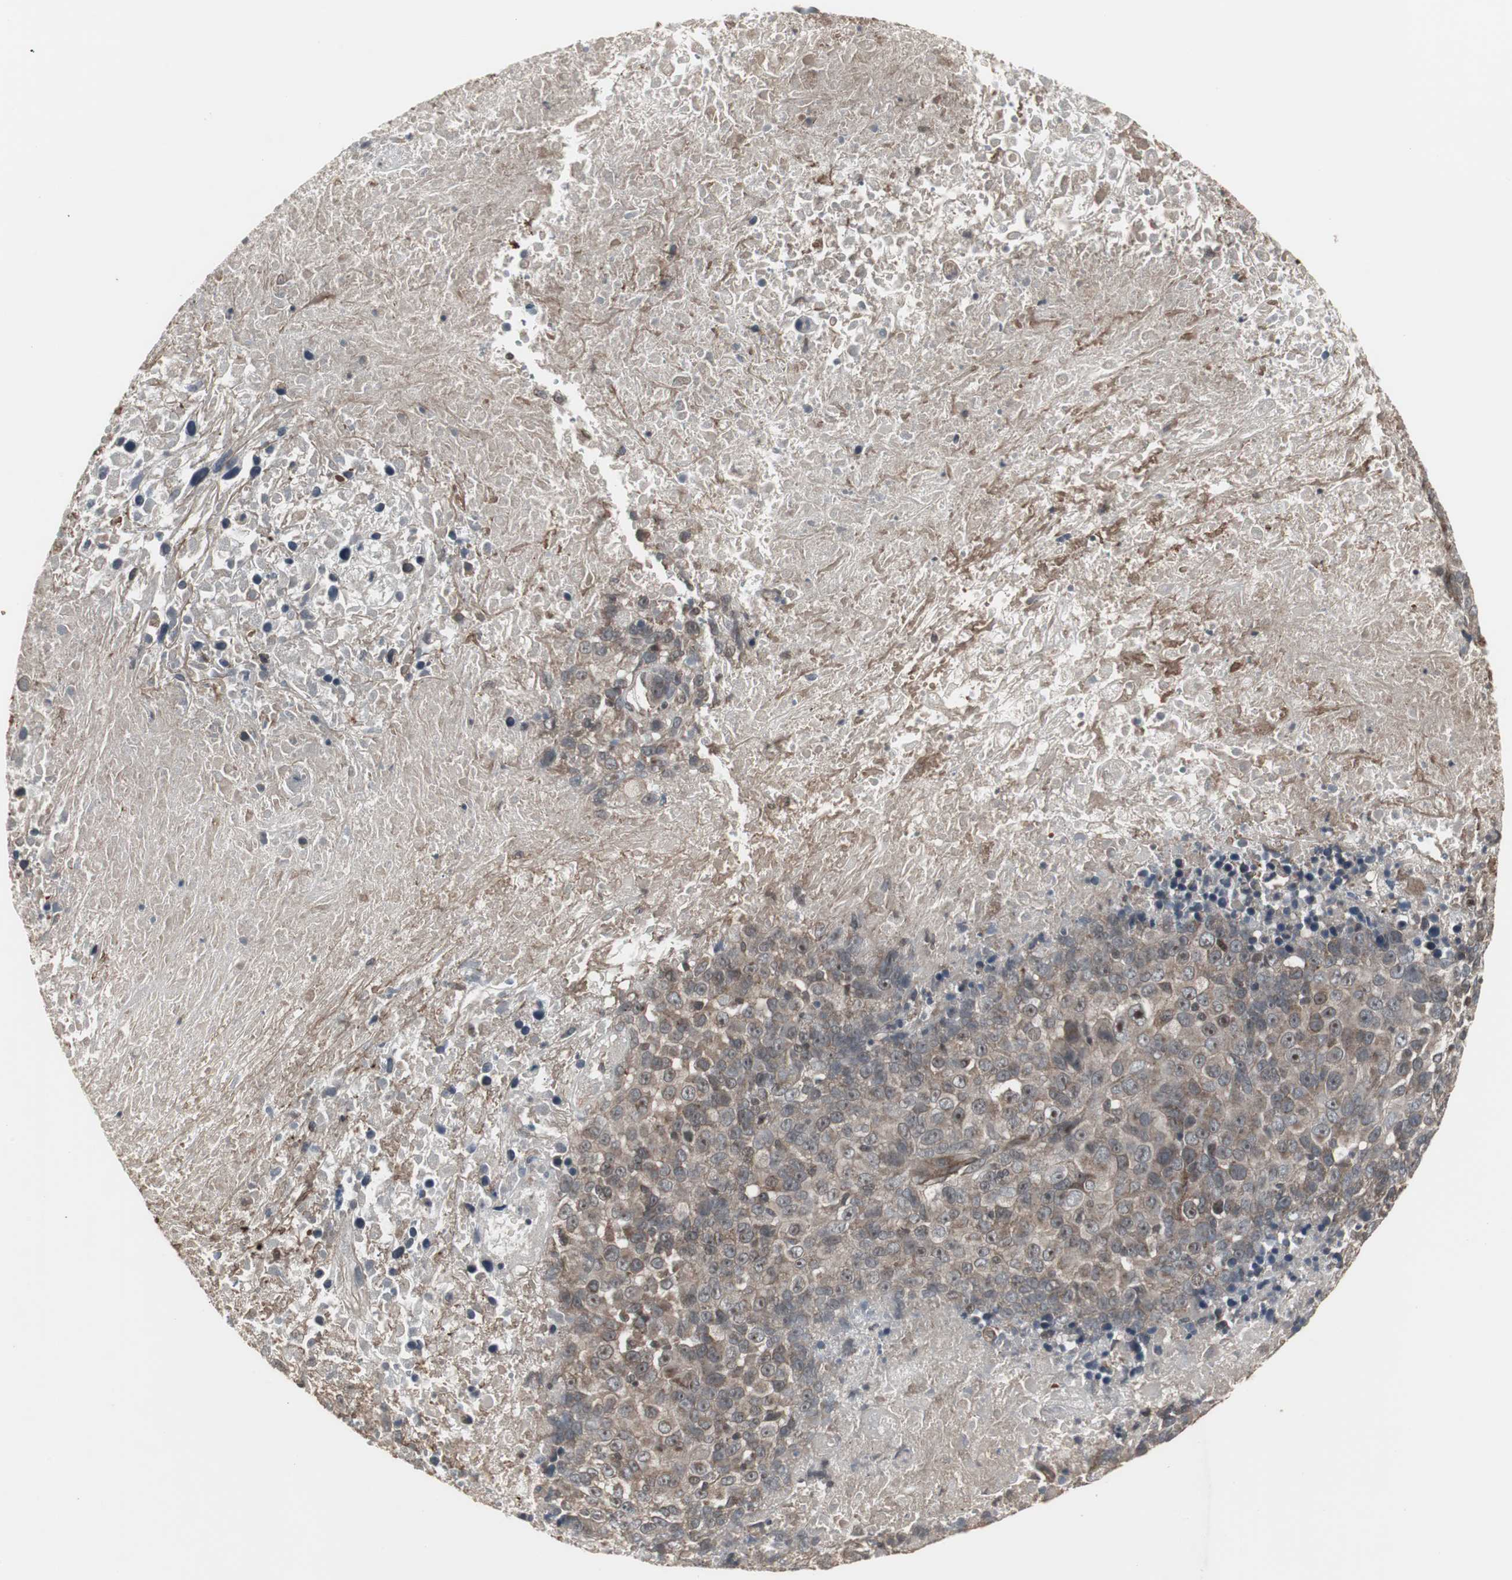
{"staining": {"intensity": "weak", "quantity": ">75%", "location": "cytoplasmic/membranous"}, "tissue": "melanoma", "cell_type": "Tumor cells", "image_type": "cancer", "snomed": [{"axis": "morphology", "description": "Malignant melanoma, Metastatic site"}, {"axis": "topography", "description": "Cerebral cortex"}], "caption": "This photomicrograph displays immunohistochemistry (IHC) staining of malignant melanoma (metastatic site), with low weak cytoplasmic/membranous expression in about >75% of tumor cells.", "gene": "ATP2B2", "patient": {"sex": "female", "age": 52}}